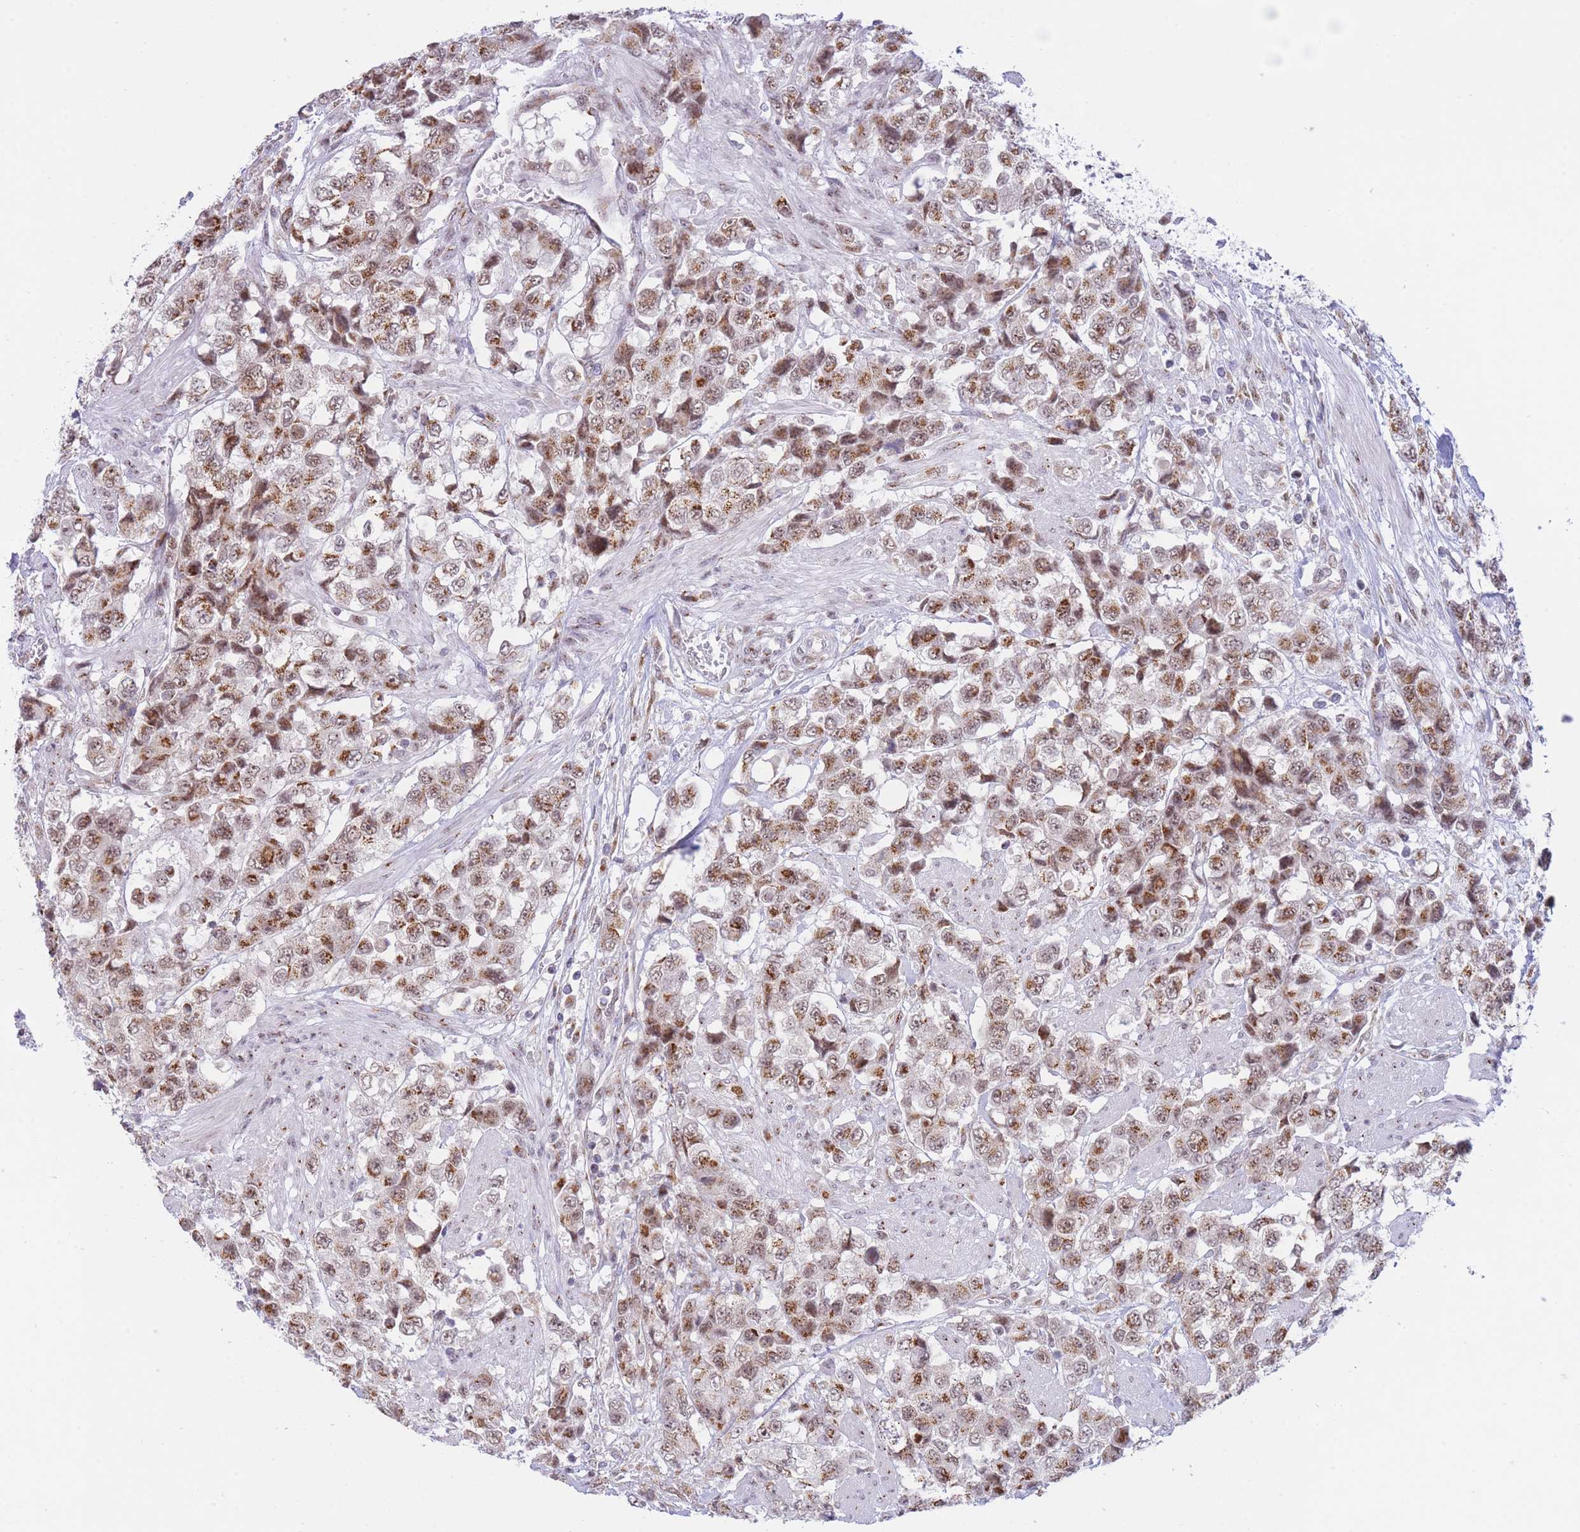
{"staining": {"intensity": "moderate", "quantity": ">75%", "location": "cytoplasmic/membranous,nuclear"}, "tissue": "urothelial cancer", "cell_type": "Tumor cells", "image_type": "cancer", "snomed": [{"axis": "morphology", "description": "Urothelial carcinoma, High grade"}, {"axis": "topography", "description": "Urinary bladder"}], "caption": "A micrograph of human urothelial cancer stained for a protein shows moderate cytoplasmic/membranous and nuclear brown staining in tumor cells. Using DAB (3,3'-diaminobenzidine) (brown) and hematoxylin (blue) stains, captured at high magnification using brightfield microscopy.", "gene": "INO80C", "patient": {"sex": "female", "age": 78}}